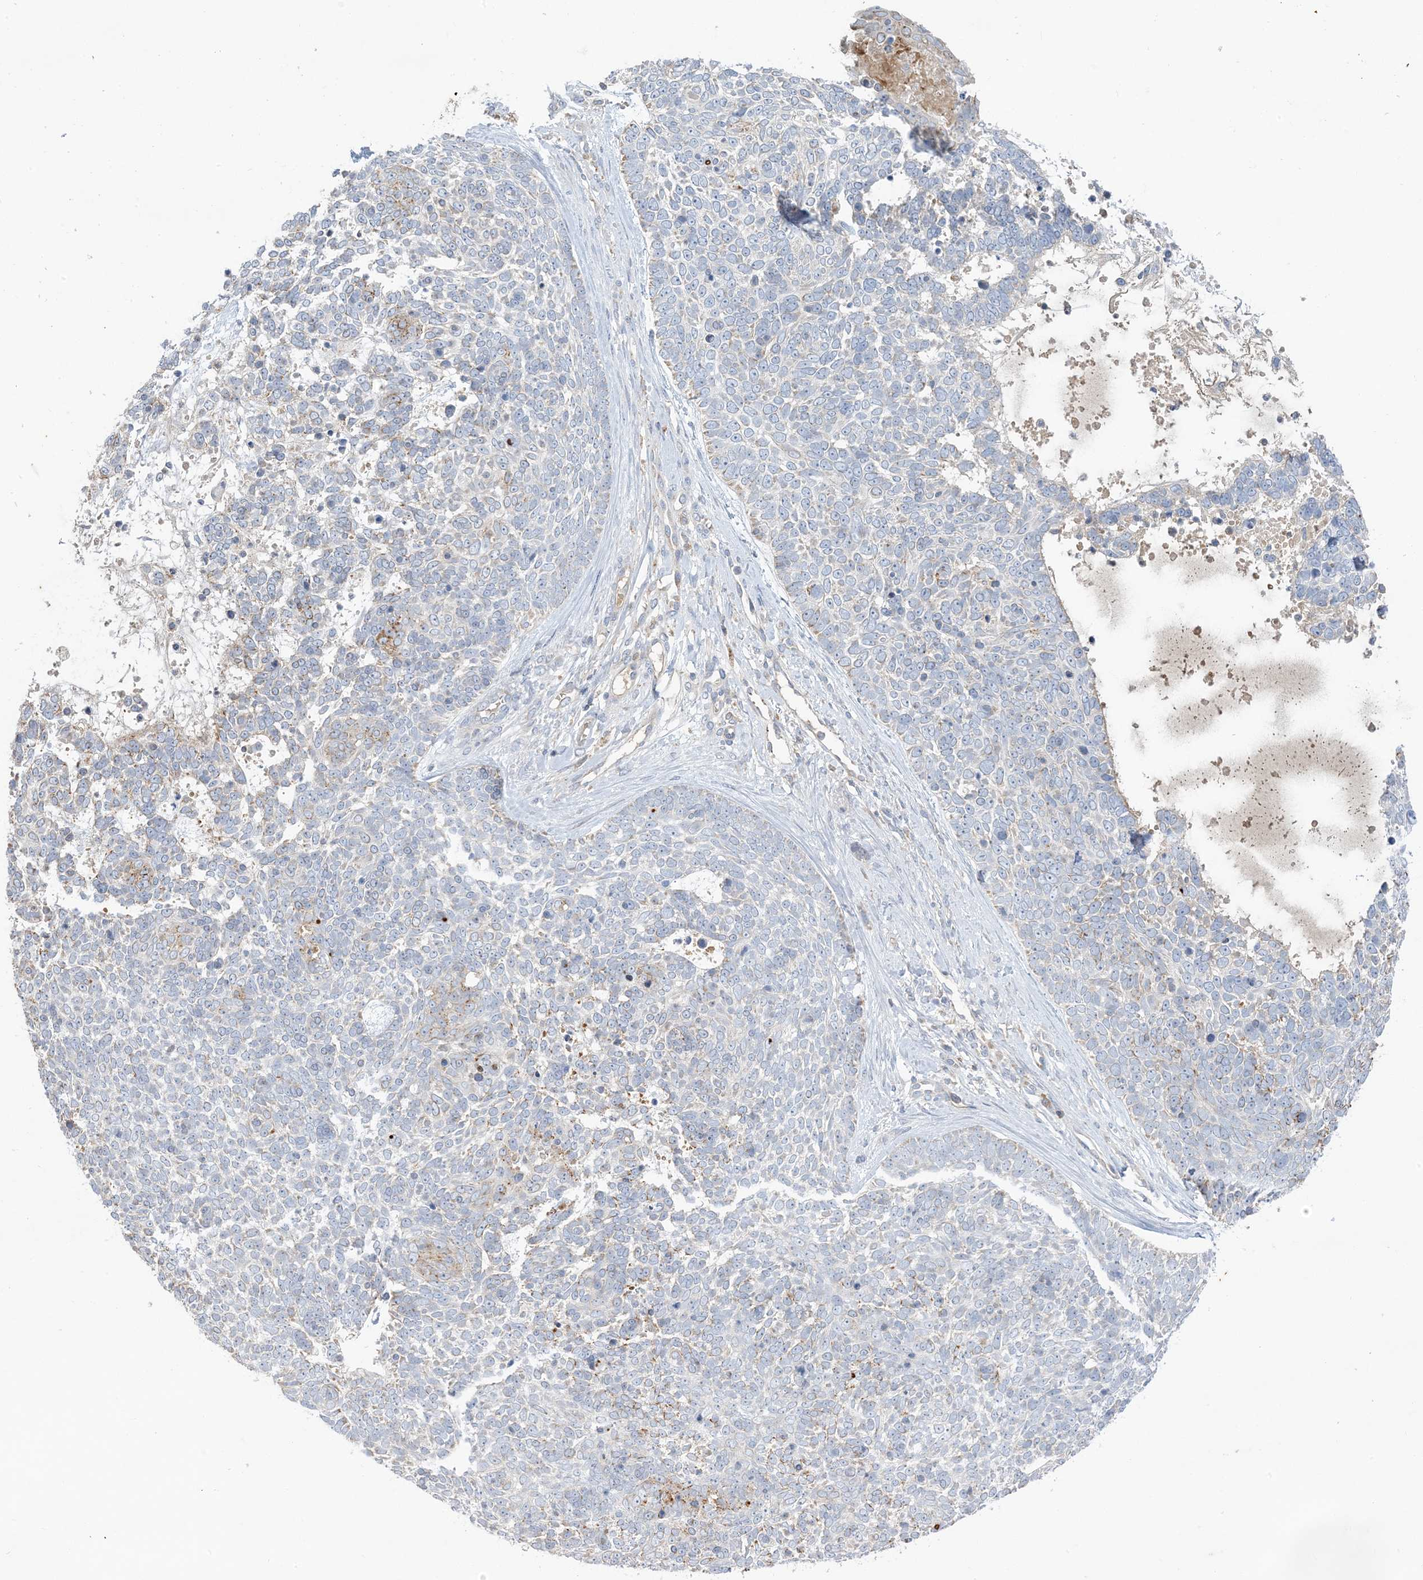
{"staining": {"intensity": "negative", "quantity": "none", "location": "none"}, "tissue": "skin cancer", "cell_type": "Tumor cells", "image_type": "cancer", "snomed": [{"axis": "morphology", "description": "Basal cell carcinoma"}, {"axis": "topography", "description": "Skin"}], "caption": "An image of basal cell carcinoma (skin) stained for a protein shows no brown staining in tumor cells. (DAB (3,3'-diaminobenzidine) IHC with hematoxylin counter stain).", "gene": "DPP9", "patient": {"sex": "female", "age": 81}}